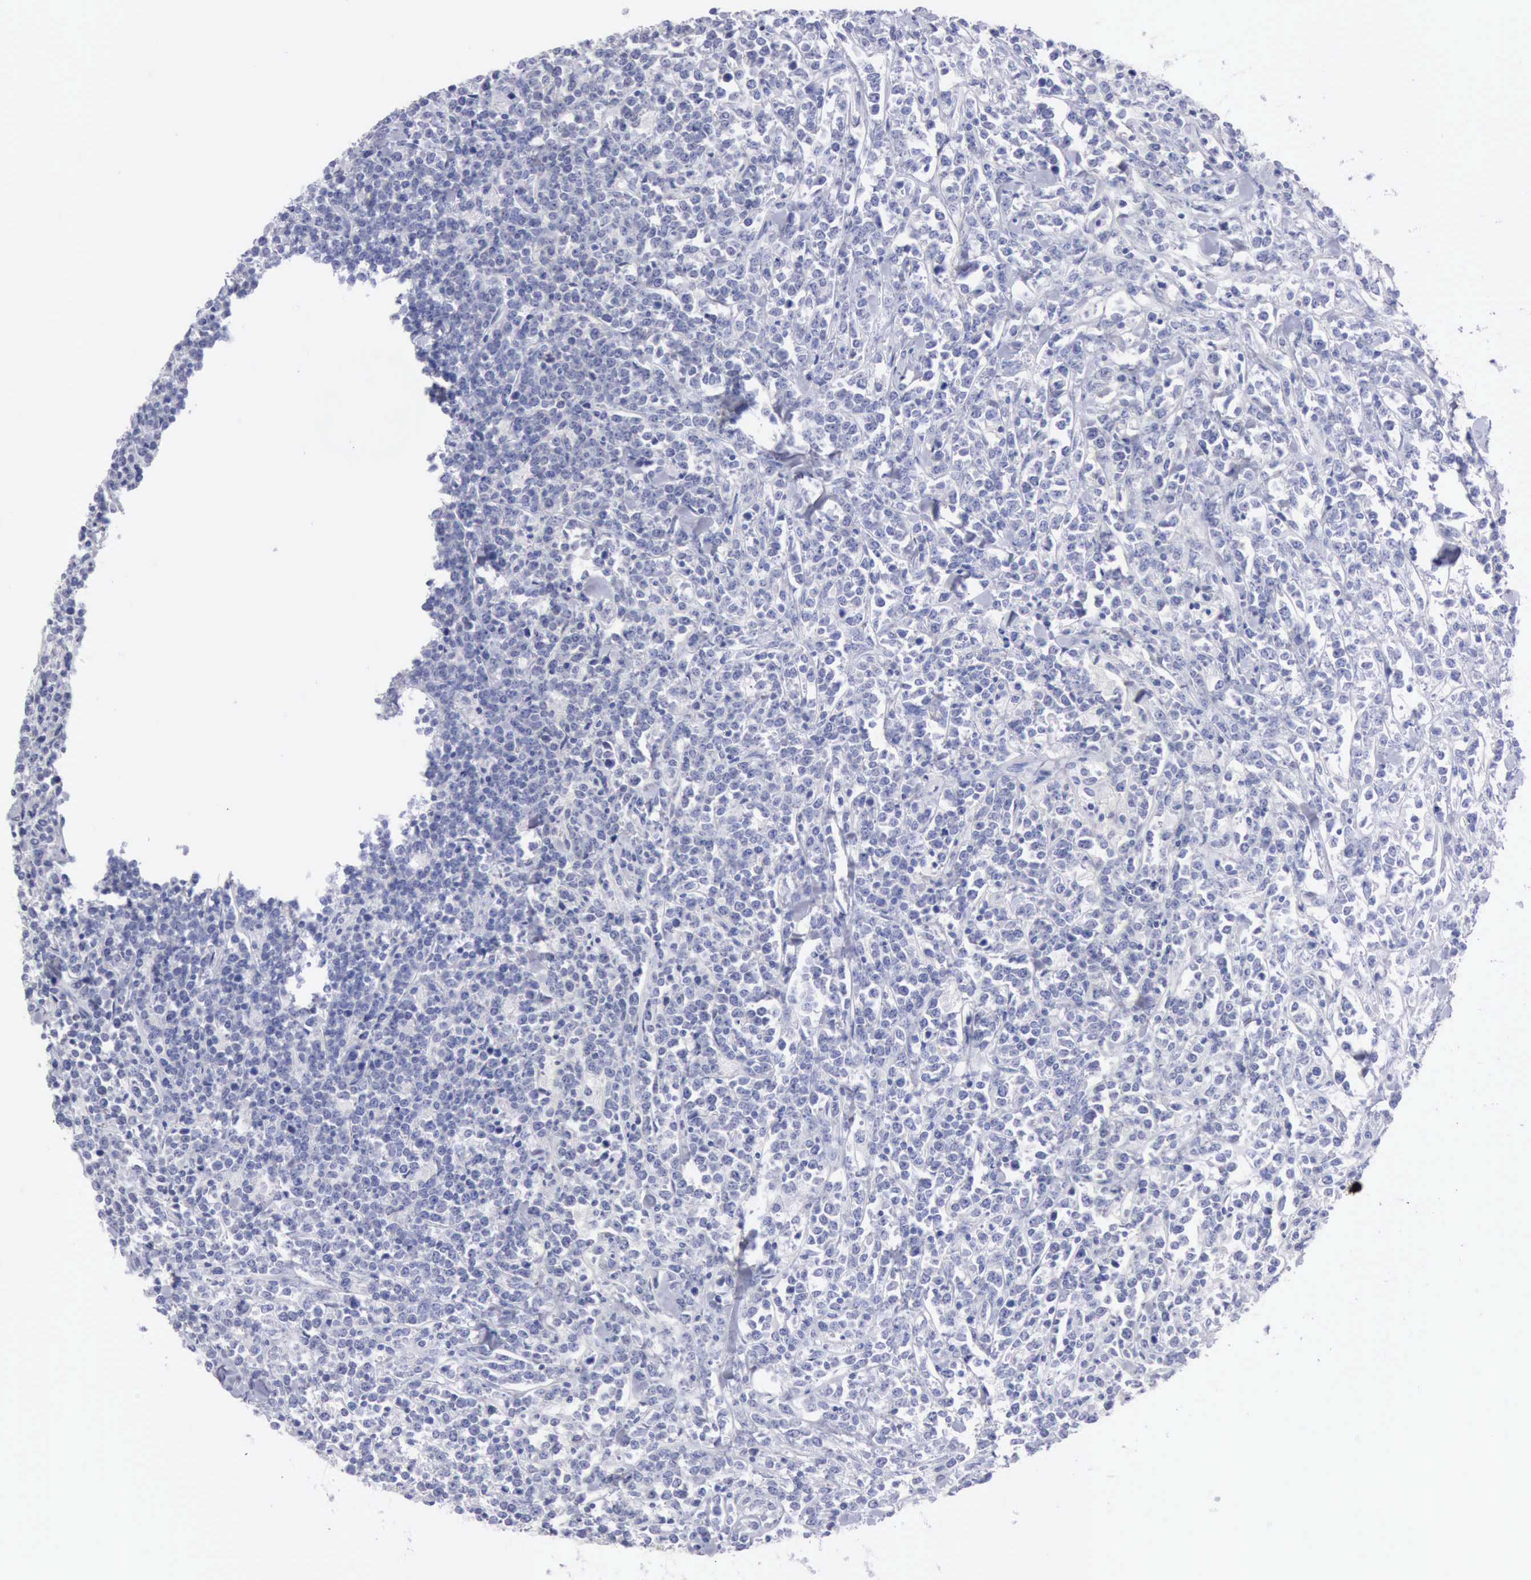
{"staining": {"intensity": "negative", "quantity": "none", "location": "none"}, "tissue": "lymphoma", "cell_type": "Tumor cells", "image_type": "cancer", "snomed": [{"axis": "morphology", "description": "Malignant lymphoma, non-Hodgkin's type, High grade"}, {"axis": "topography", "description": "Small intestine"}, {"axis": "topography", "description": "Colon"}], "caption": "Tumor cells are negative for protein expression in human lymphoma.", "gene": "ANGEL1", "patient": {"sex": "male", "age": 8}}